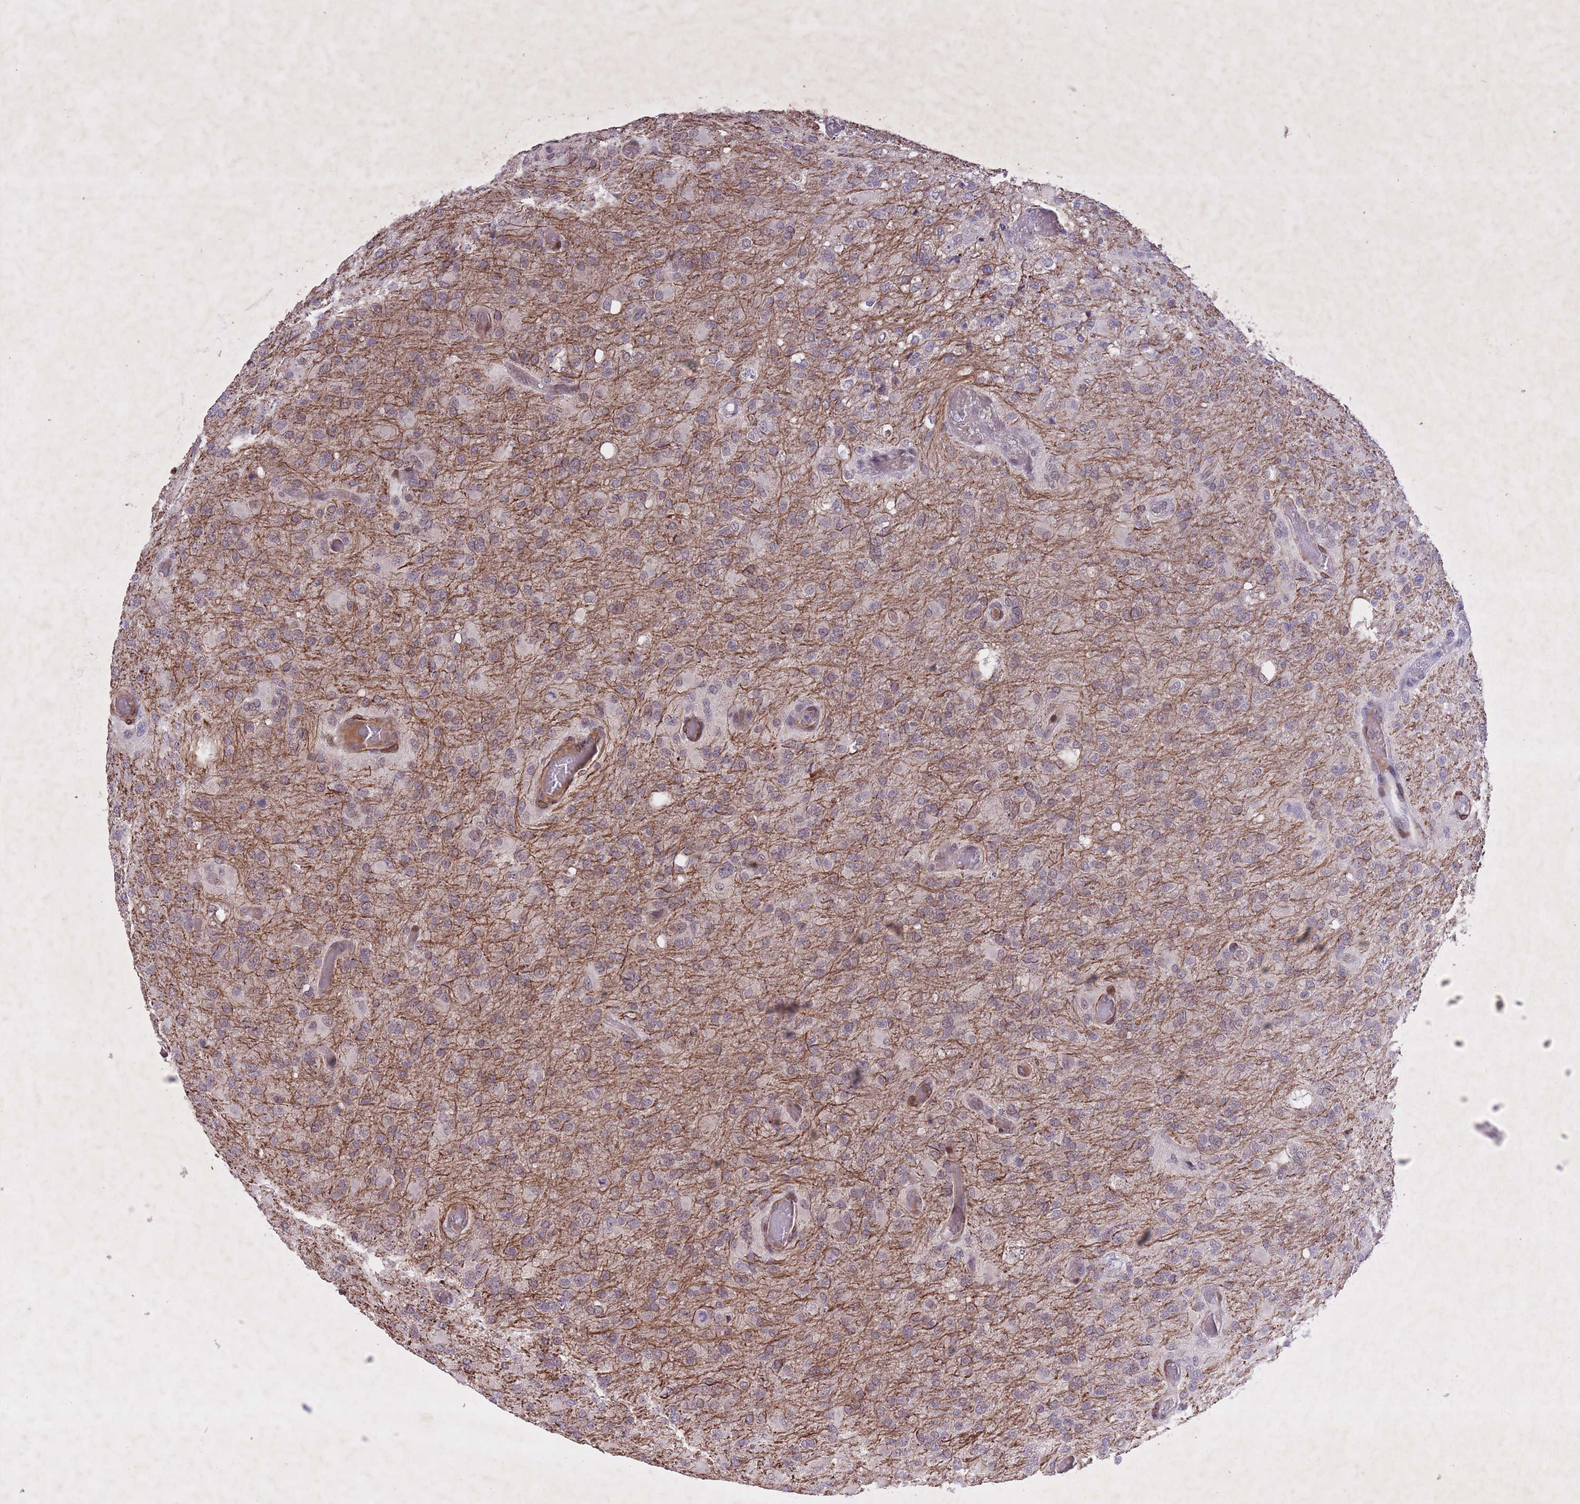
{"staining": {"intensity": "negative", "quantity": "none", "location": "none"}, "tissue": "glioma", "cell_type": "Tumor cells", "image_type": "cancer", "snomed": [{"axis": "morphology", "description": "Glioma, malignant, High grade"}, {"axis": "topography", "description": "Brain"}], "caption": "Glioma was stained to show a protein in brown. There is no significant staining in tumor cells. (IHC, brightfield microscopy, high magnification).", "gene": "CBX6", "patient": {"sex": "female", "age": 74}}